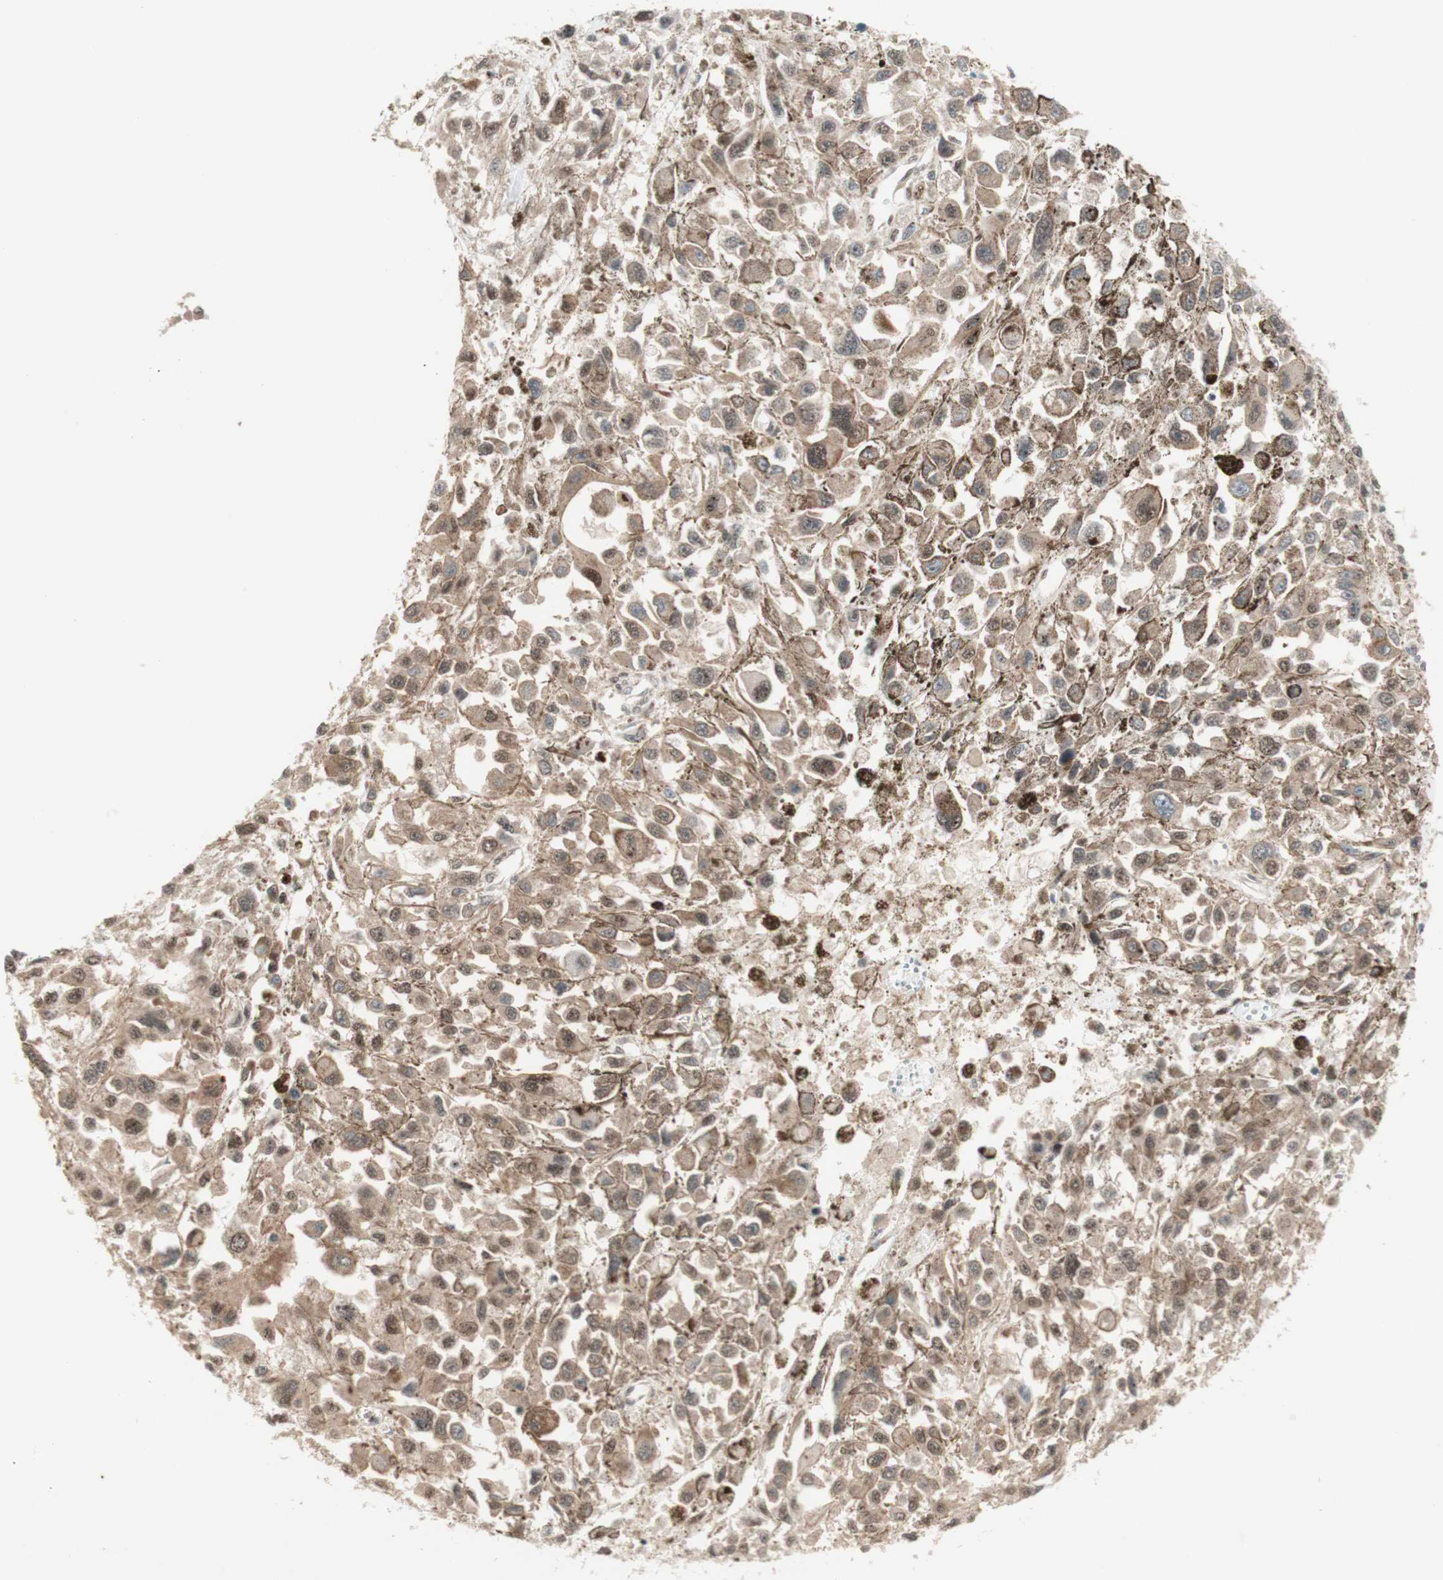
{"staining": {"intensity": "moderate", "quantity": ">75%", "location": "cytoplasmic/membranous"}, "tissue": "melanoma", "cell_type": "Tumor cells", "image_type": "cancer", "snomed": [{"axis": "morphology", "description": "Malignant melanoma, Metastatic site"}, {"axis": "topography", "description": "Lymph node"}], "caption": "This is an image of immunohistochemistry staining of melanoma, which shows moderate staining in the cytoplasmic/membranous of tumor cells.", "gene": "CYLD", "patient": {"sex": "male", "age": 59}}